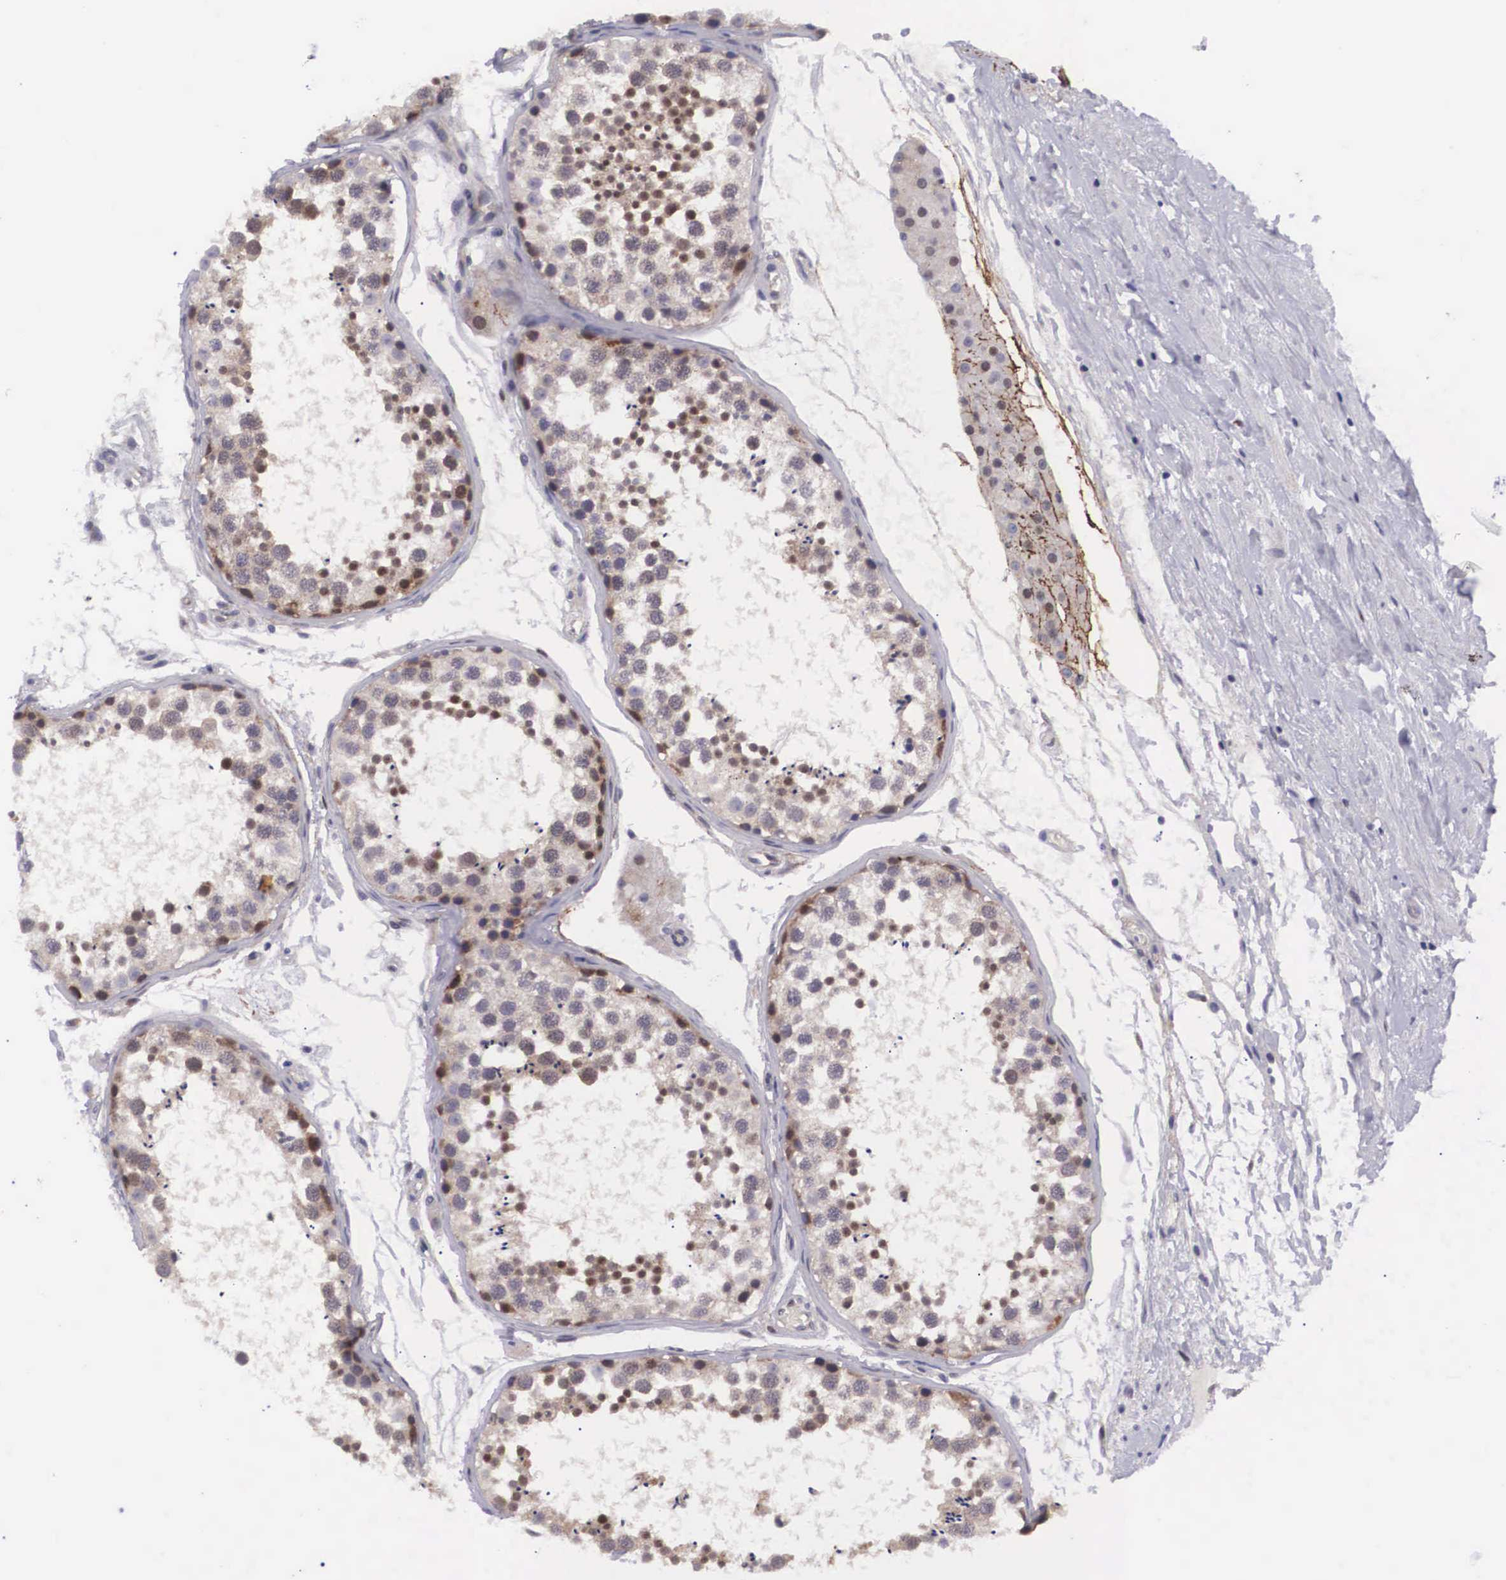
{"staining": {"intensity": "weak", "quantity": "25%-75%", "location": "nuclear"}, "tissue": "testis", "cell_type": "Cells in seminiferous ducts", "image_type": "normal", "snomed": [{"axis": "morphology", "description": "Normal tissue, NOS"}, {"axis": "topography", "description": "Testis"}], "caption": "An IHC image of normal tissue is shown. Protein staining in brown highlights weak nuclear positivity in testis within cells in seminiferous ducts. (DAB = brown stain, brightfield microscopy at high magnification).", "gene": "EMID1", "patient": {"sex": "male", "age": 57}}